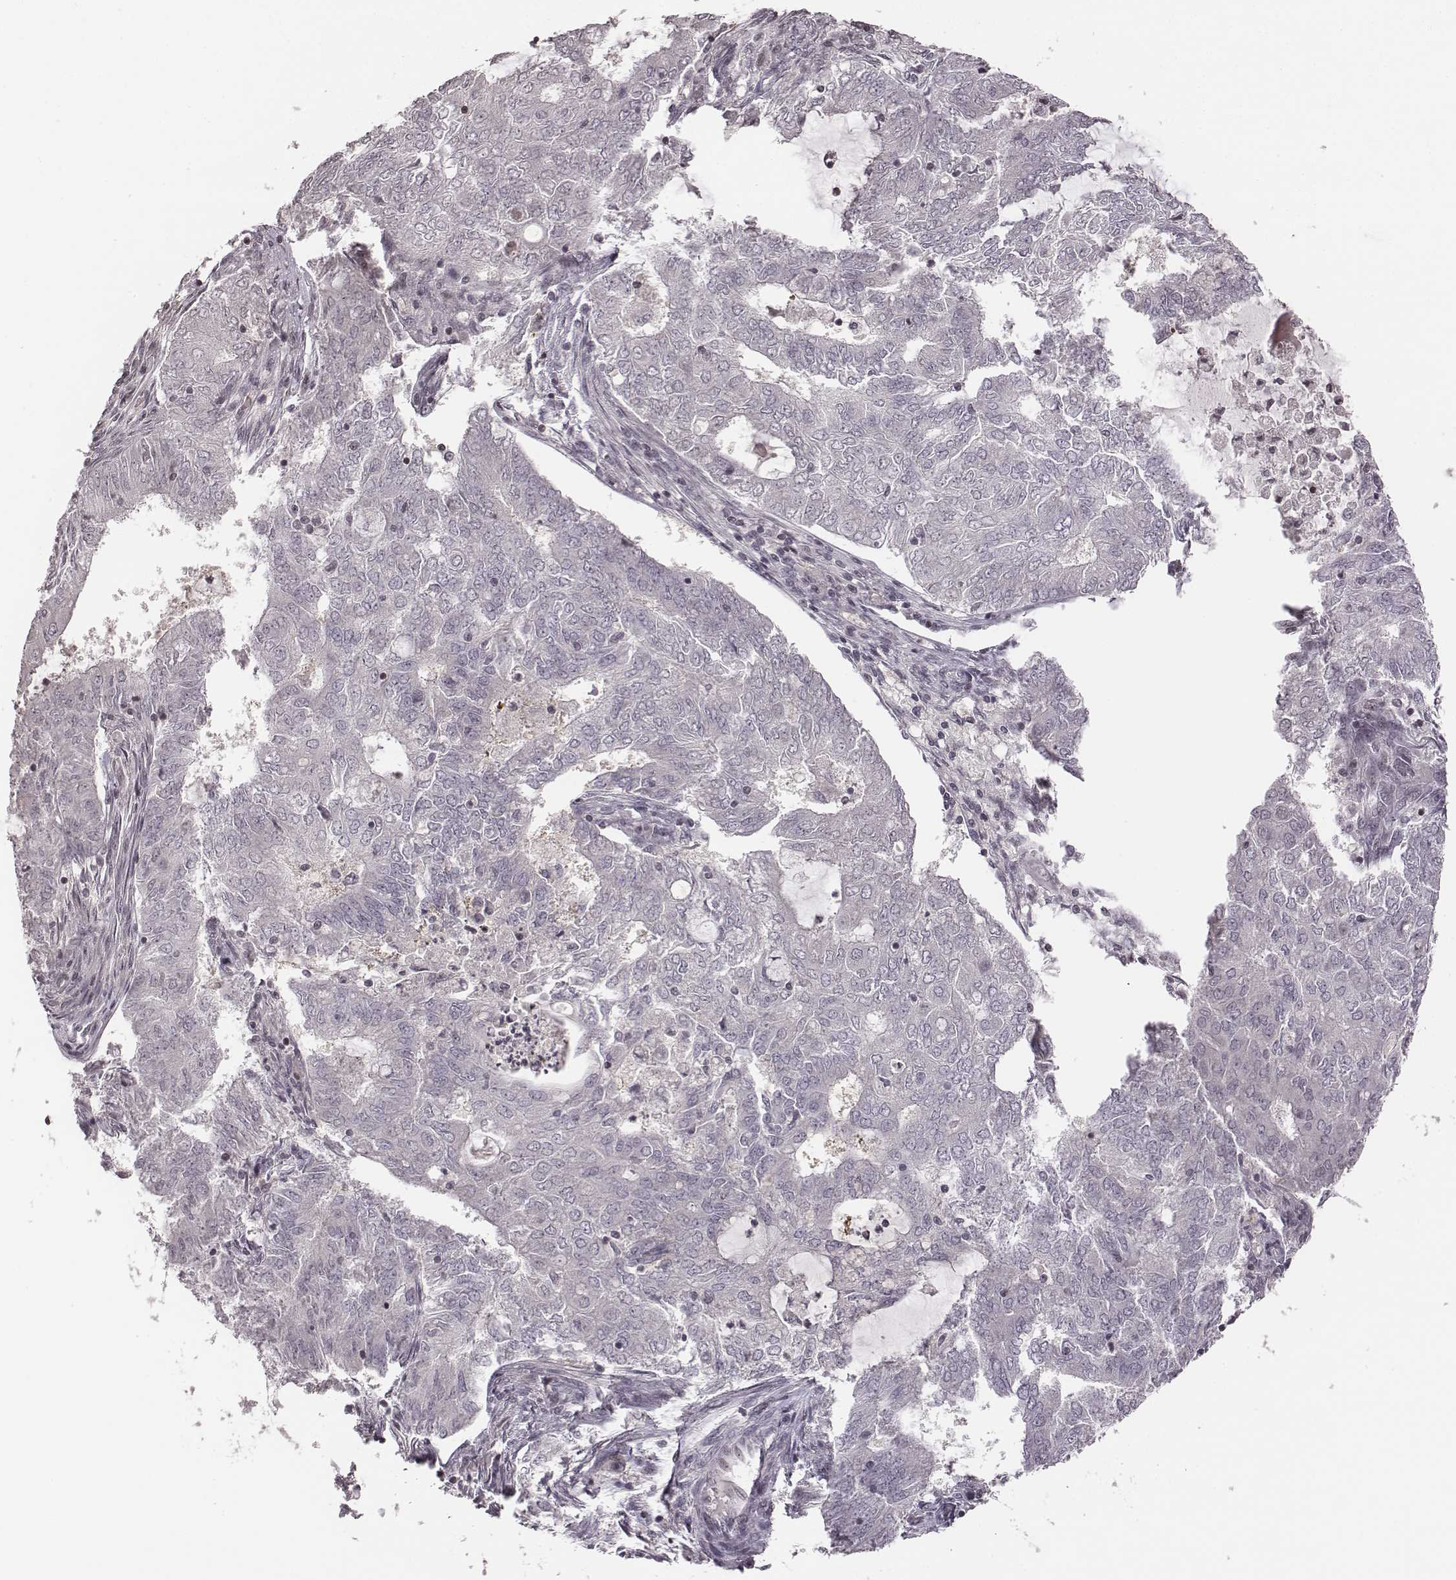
{"staining": {"intensity": "negative", "quantity": "none", "location": "none"}, "tissue": "endometrial cancer", "cell_type": "Tumor cells", "image_type": "cancer", "snomed": [{"axis": "morphology", "description": "Adenocarcinoma, NOS"}, {"axis": "topography", "description": "Endometrium"}], "caption": "Tumor cells are negative for brown protein staining in endometrial cancer (adenocarcinoma).", "gene": "GRM4", "patient": {"sex": "female", "age": 62}}